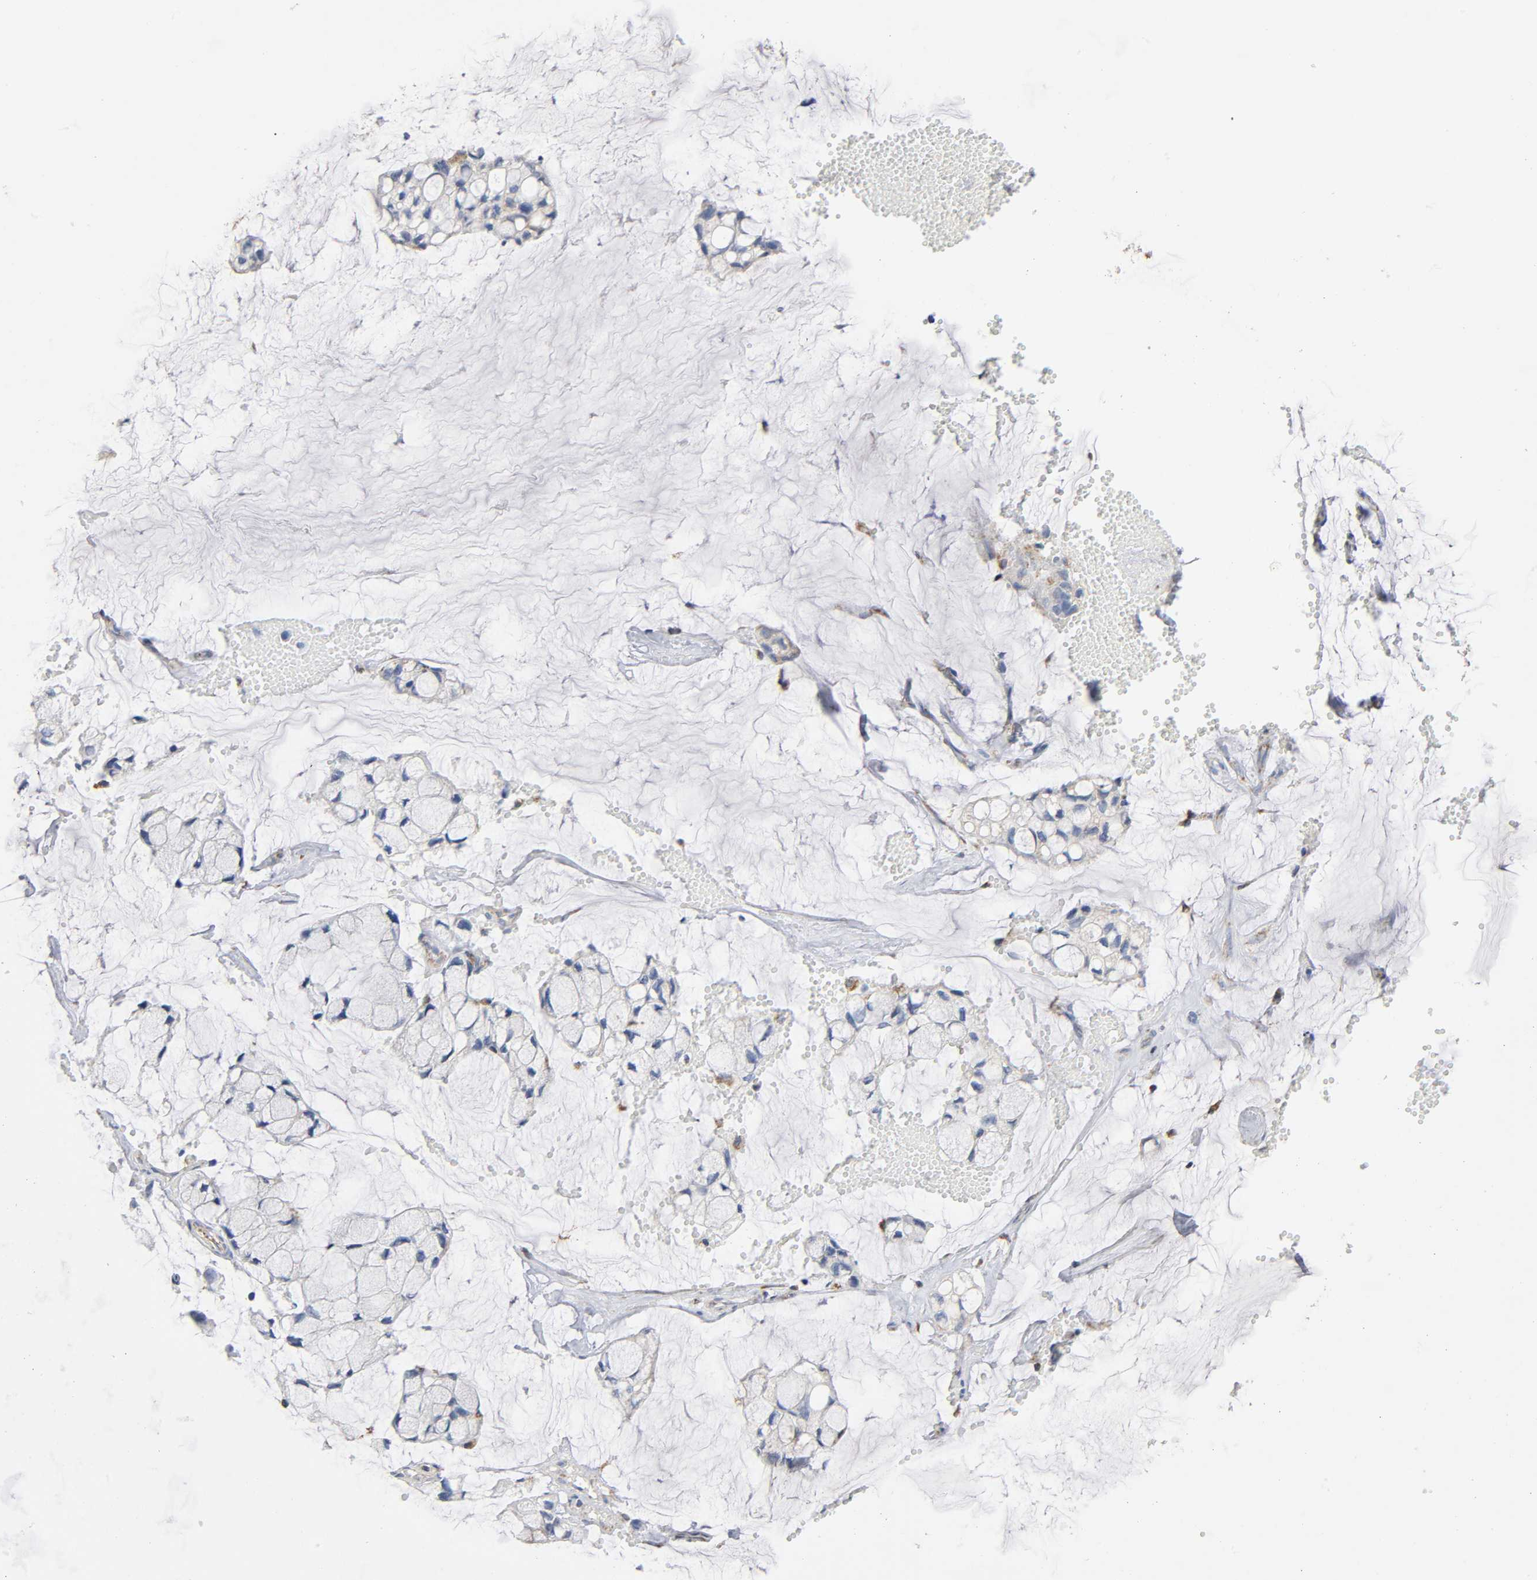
{"staining": {"intensity": "negative", "quantity": "none", "location": "none"}, "tissue": "ovarian cancer", "cell_type": "Tumor cells", "image_type": "cancer", "snomed": [{"axis": "morphology", "description": "Cystadenocarcinoma, mucinous, NOS"}, {"axis": "topography", "description": "Ovary"}], "caption": "Tumor cells are negative for brown protein staining in ovarian cancer.", "gene": "BAK1", "patient": {"sex": "female", "age": 39}}